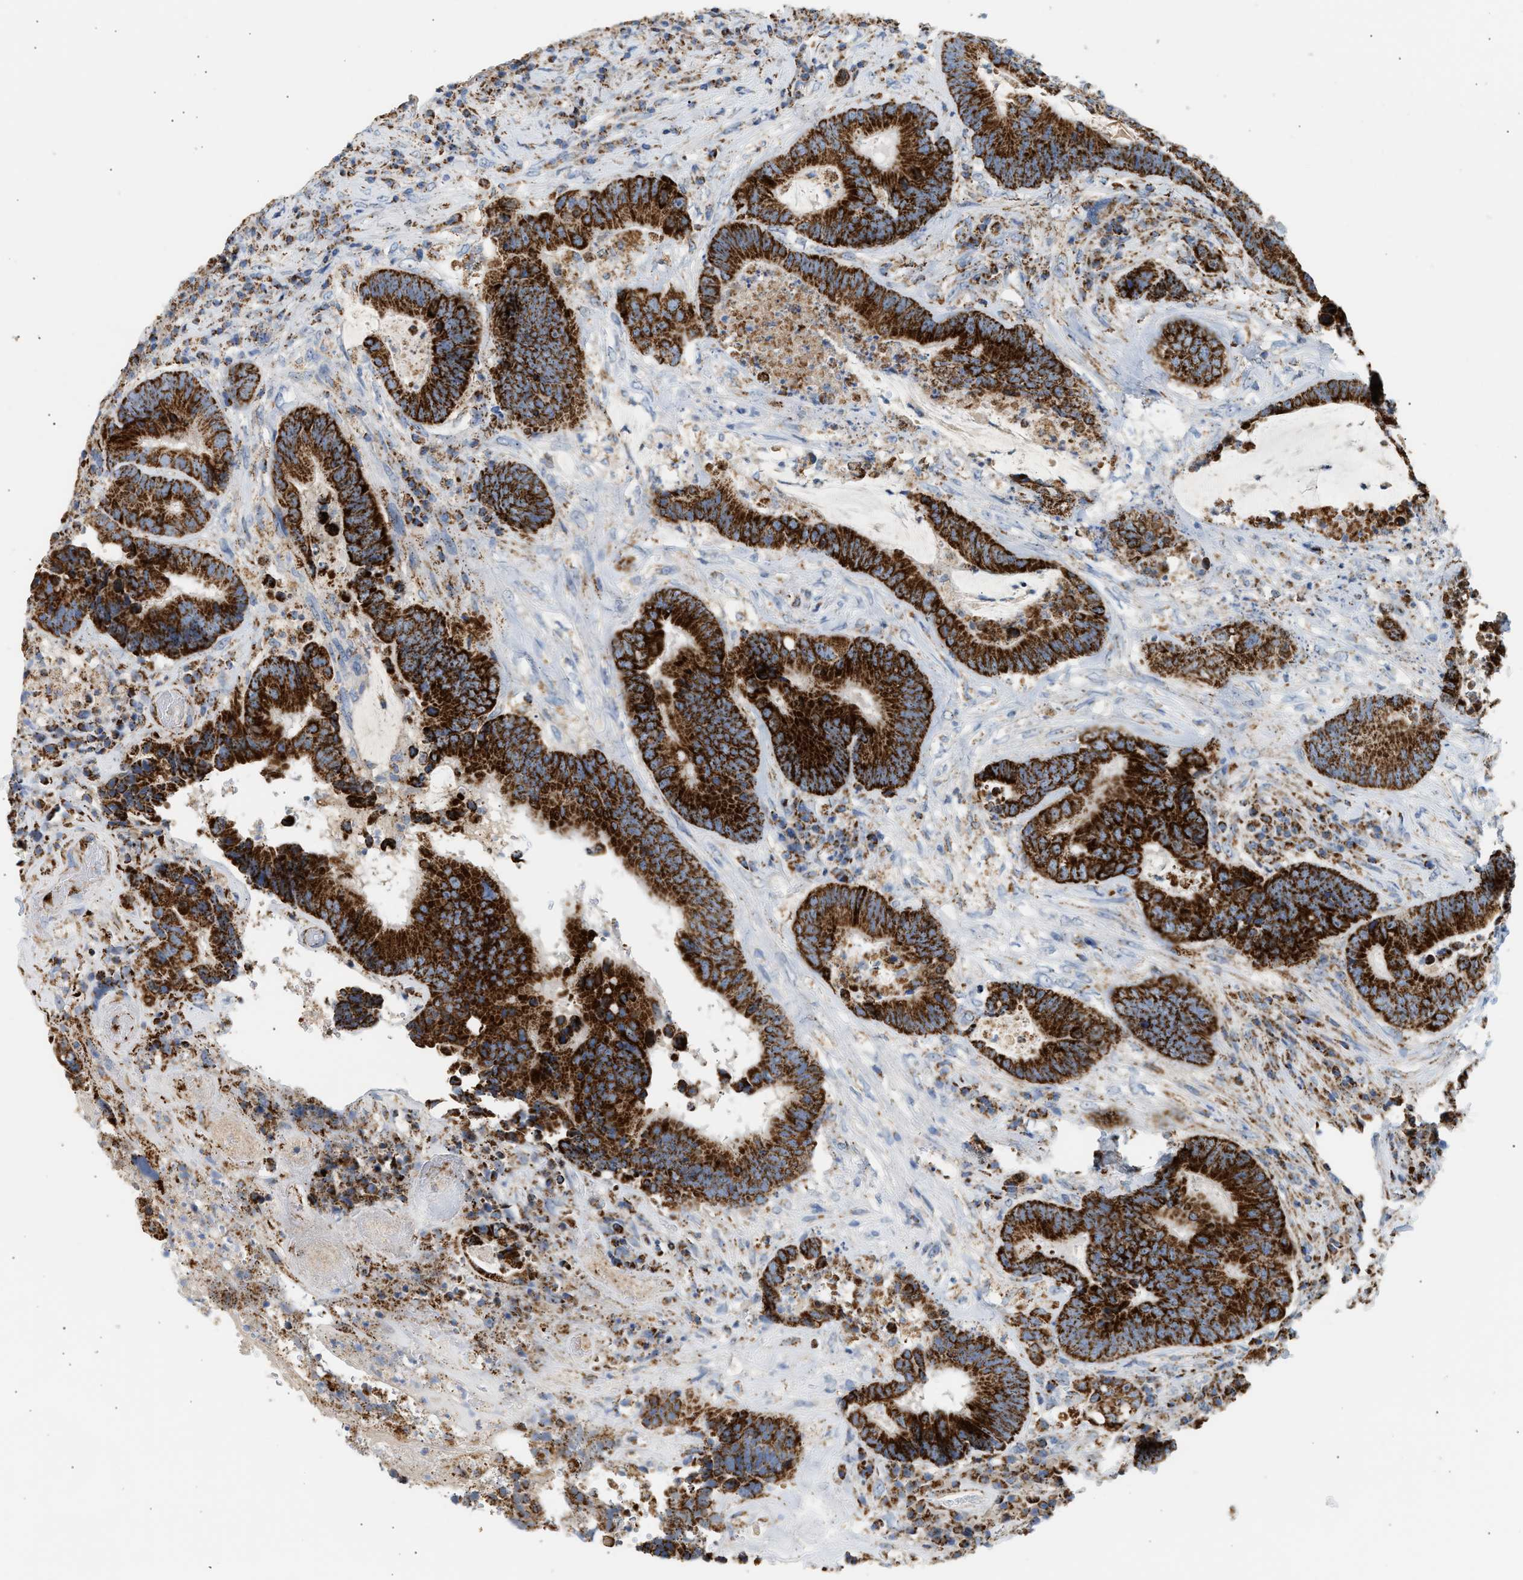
{"staining": {"intensity": "strong", "quantity": ">75%", "location": "cytoplasmic/membranous"}, "tissue": "colorectal cancer", "cell_type": "Tumor cells", "image_type": "cancer", "snomed": [{"axis": "morphology", "description": "Adenocarcinoma, NOS"}, {"axis": "topography", "description": "Rectum"}], "caption": "Protein staining demonstrates strong cytoplasmic/membranous staining in approximately >75% of tumor cells in colorectal cancer.", "gene": "OGDH", "patient": {"sex": "female", "age": 89}}